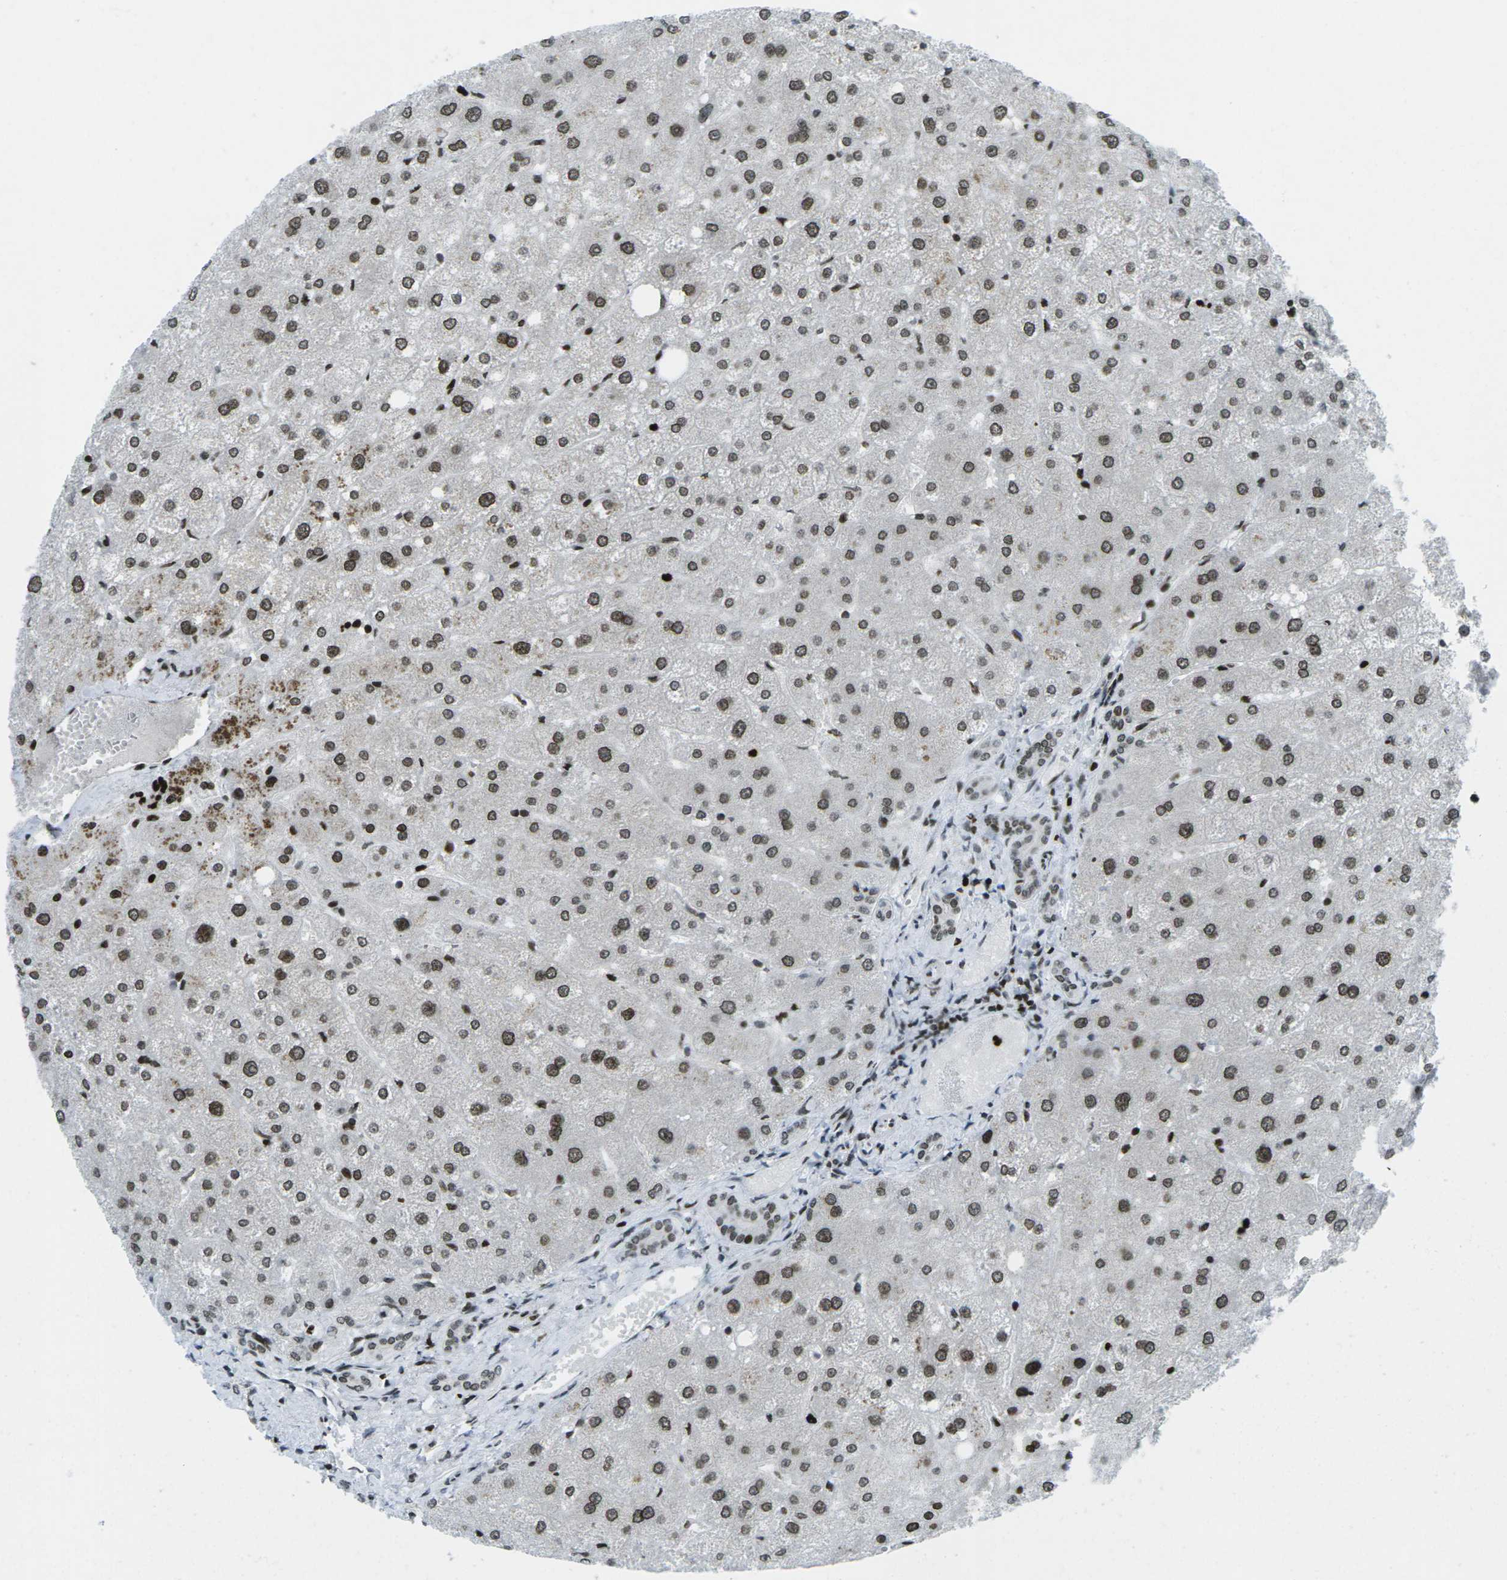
{"staining": {"intensity": "moderate", "quantity": ">75%", "location": "nuclear"}, "tissue": "liver", "cell_type": "Cholangiocytes", "image_type": "normal", "snomed": [{"axis": "morphology", "description": "Normal tissue, NOS"}, {"axis": "topography", "description": "Liver"}], "caption": "Approximately >75% of cholangiocytes in unremarkable human liver reveal moderate nuclear protein expression as visualized by brown immunohistochemical staining.", "gene": "EME1", "patient": {"sex": "male", "age": 73}}